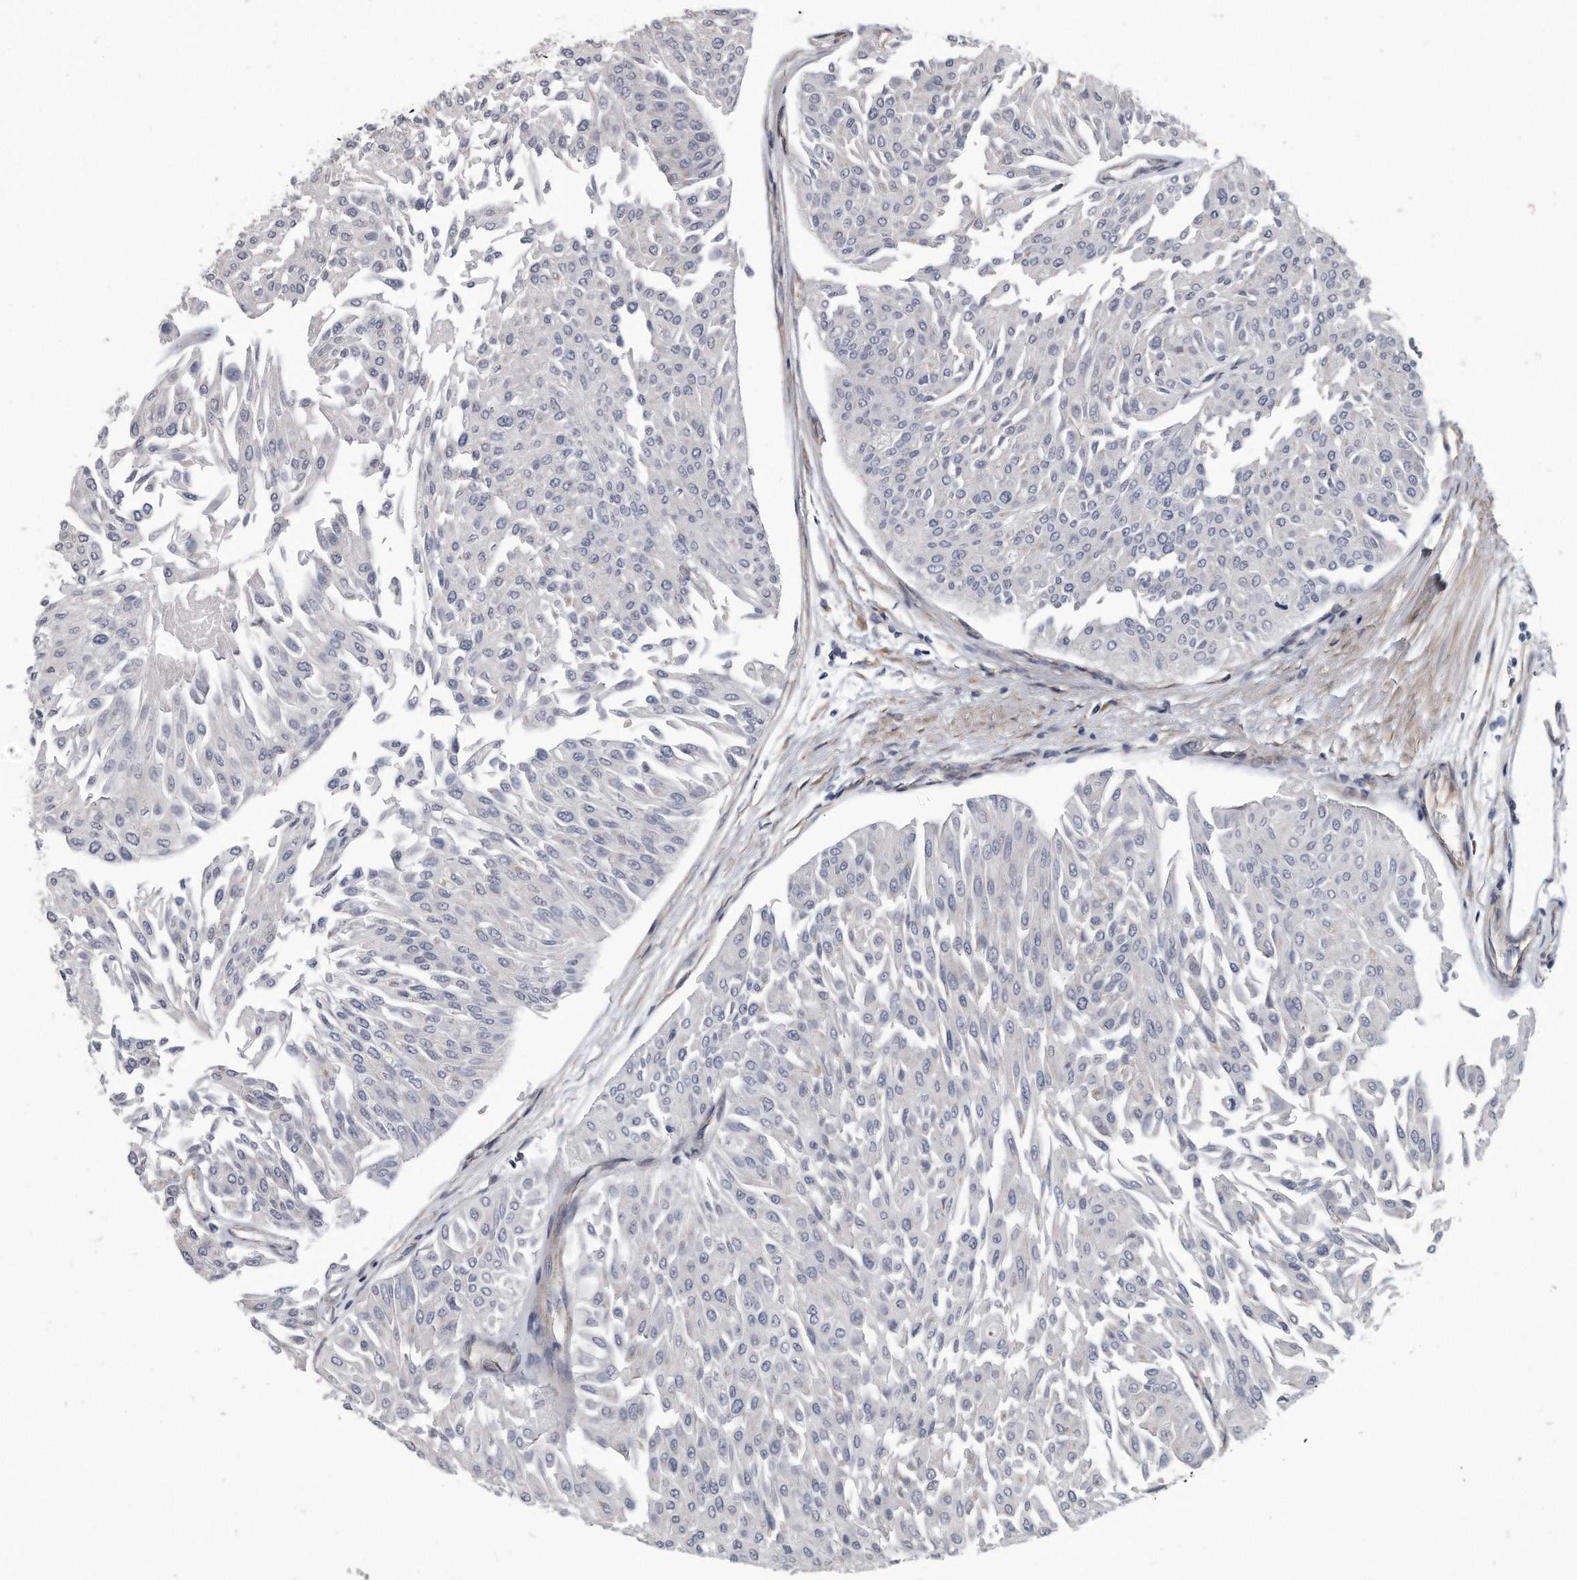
{"staining": {"intensity": "negative", "quantity": "none", "location": "none"}, "tissue": "urothelial cancer", "cell_type": "Tumor cells", "image_type": "cancer", "snomed": [{"axis": "morphology", "description": "Urothelial carcinoma, Low grade"}, {"axis": "topography", "description": "Urinary bladder"}], "caption": "DAB immunohistochemical staining of human urothelial carcinoma (low-grade) exhibits no significant expression in tumor cells.", "gene": "ARMCX1", "patient": {"sex": "male", "age": 67}}